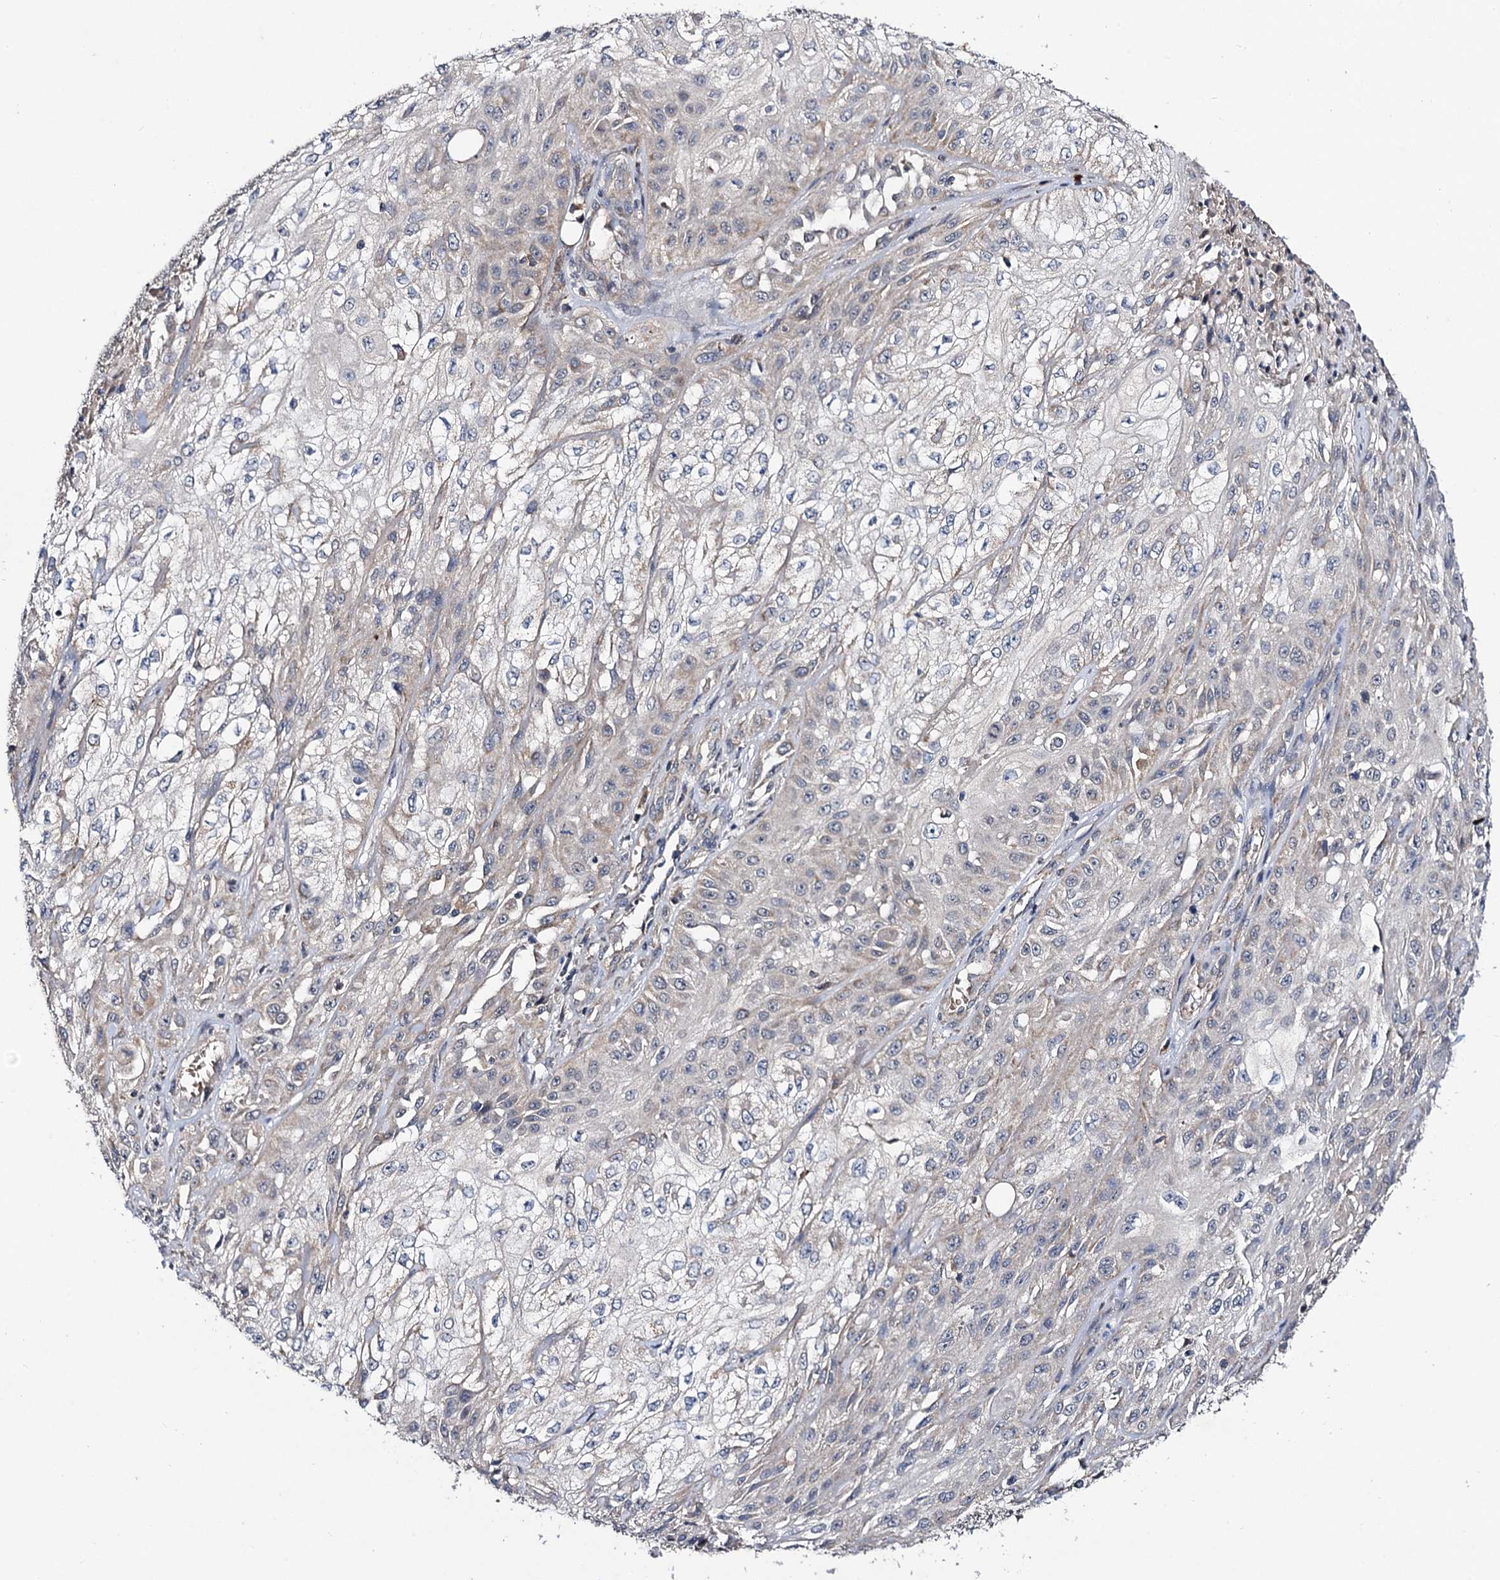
{"staining": {"intensity": "negative", "quantity": "none", "location": "none"}, "tissue": "skin cancer", "cell_type": "Tumor cells", "image_type": "cancer", "snomed": [{"axis": "morphology", "description": "Squamous cell carcinoma, NOS"}, {"axis": "morphology", "description": "Squamous cell carcinoma, metastatic, NOS"}, {"axis": "topography", "description": "Skin"}, {"axis": "topography", "description": "Lymph node"}], "caption": "Human squamous cell carcinoma (skin) stained for a protein using immunohistochemistry exhibits no positivity in tumor cells.", "gene": "VPS37D", "patient": {"sex": "male", "age": 75}}